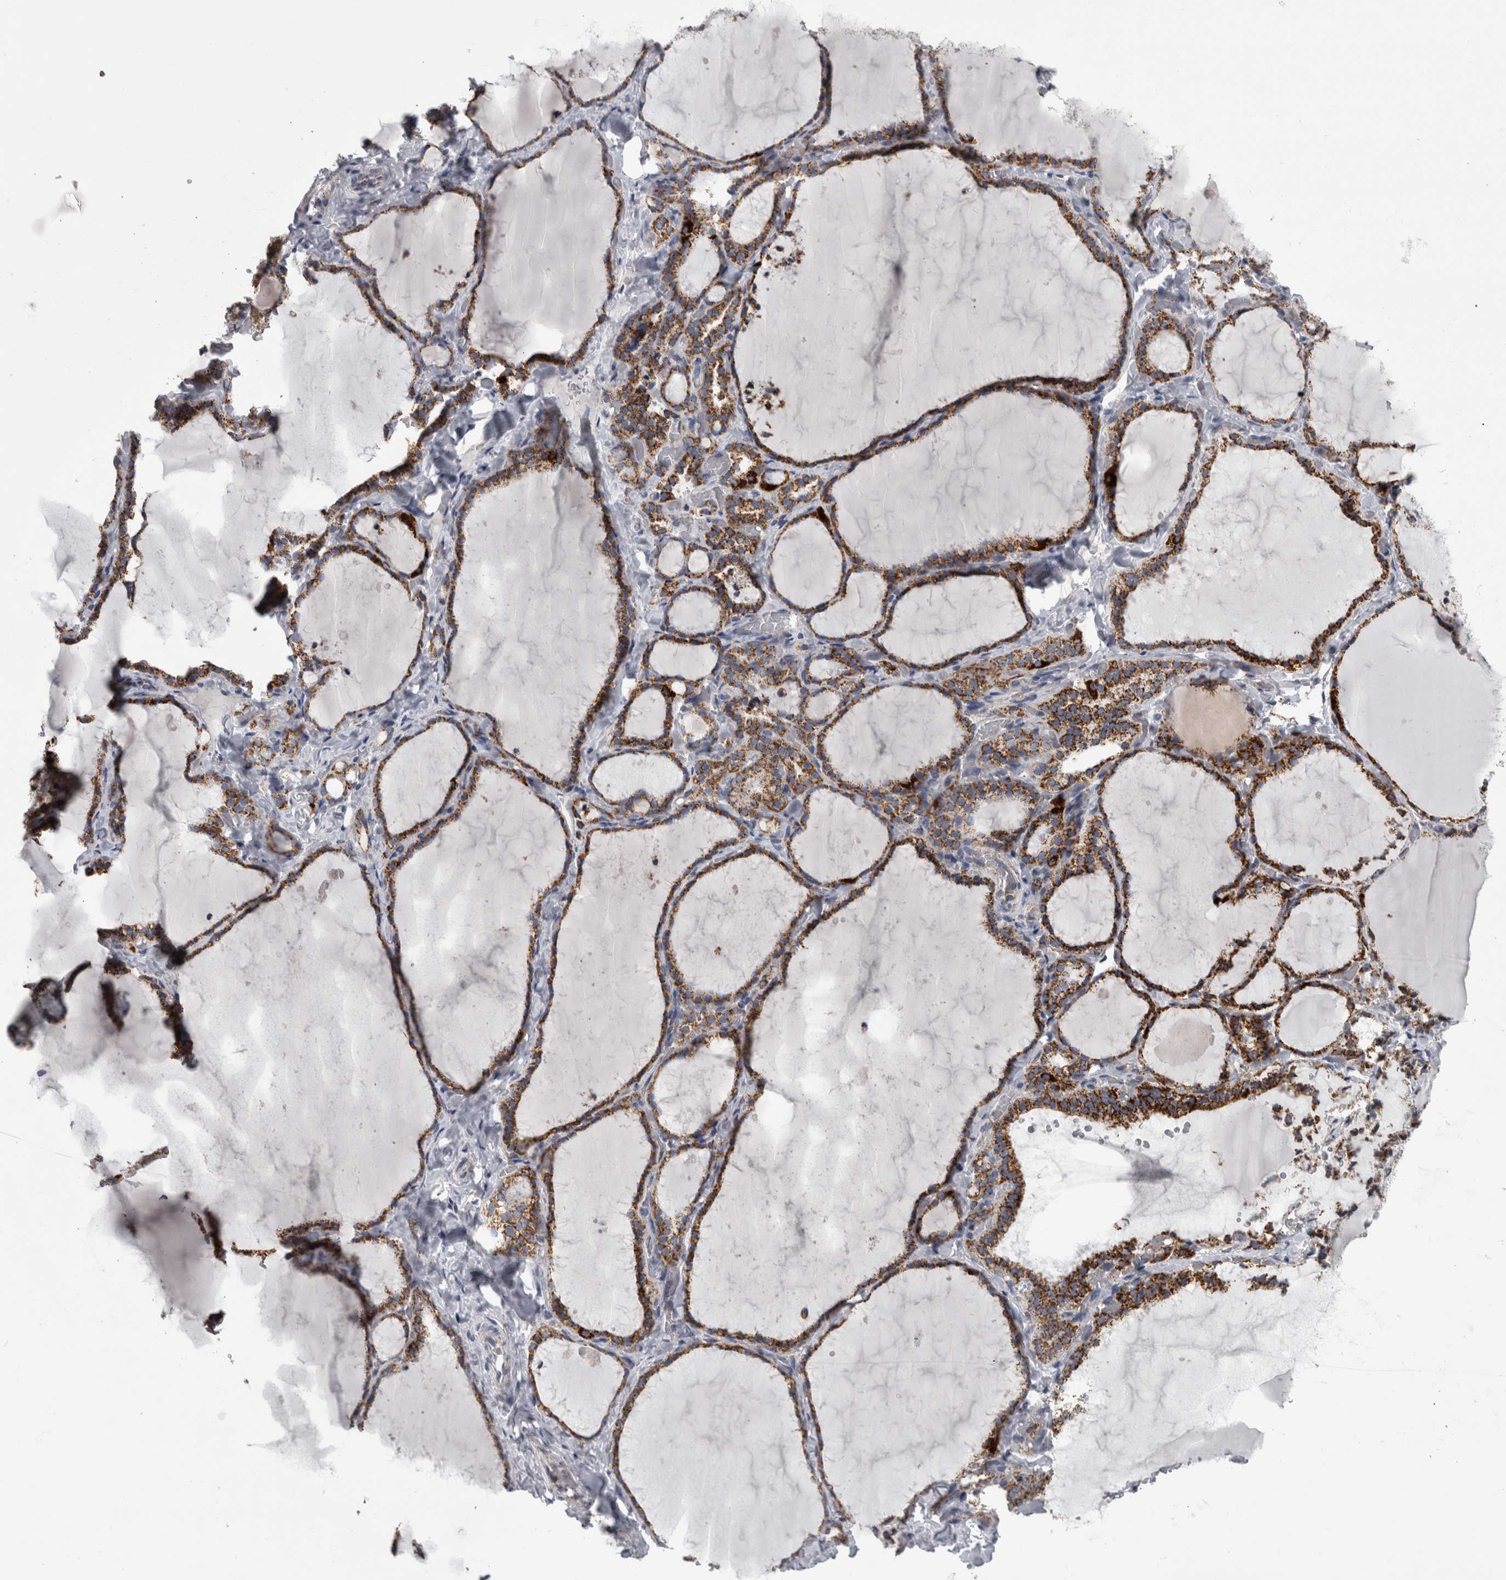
{"staining": {"intensity": "strong", "quantity": ">75%", "location": "cytoplasmic/membranous"}, "tissue": "thyroid gland", "cell_type": "Glandular cells", "image_type": "normal", "snomed": [{"axis": "morphology", "description": "Normal tissue, NOS"}, {"axis": "topography", "description": "Thyroid gland"}], "caption": "This image displays immunohistochemistry staining of benign human thyroid gland, with high strong cytoplasmic/membranous expression in about >75% of glandular cells.", "gene": "DBT", "patient": {"sex": "female", "age": 22}}